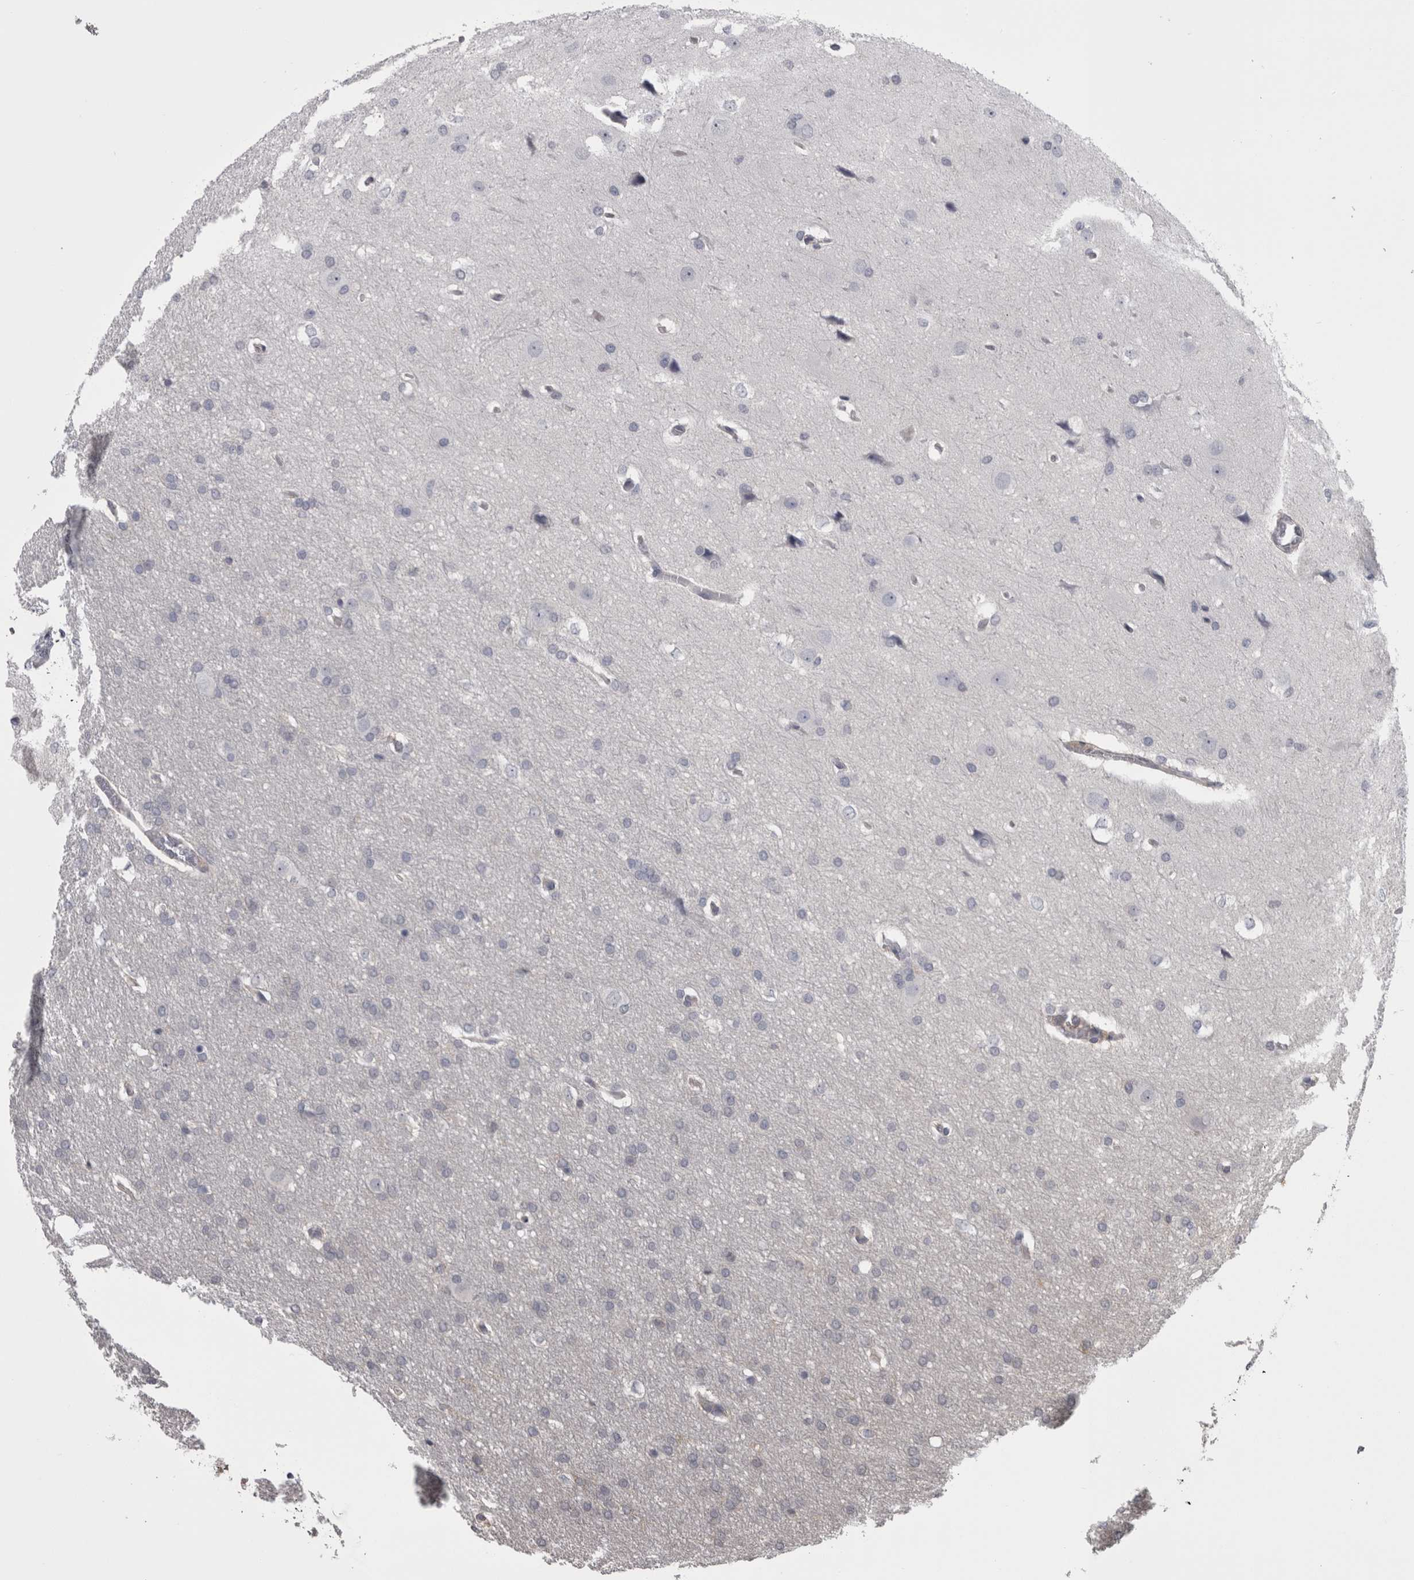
{"staining": {"intensity": "negative", "quantity": "none", "location": "none"}, "tissue": "glioma", "cell_type": "Tumor cells", "image_type": "cancer", "snomed": [{"axis": "morphology", "description": "Glioma, malignant, Low grade"}, {"axis": "topography", "description": "Brain"}], "caption": "There is no significant staining in tumor cells of glioma.", "gene": "APRT", "patient": {"sex": "female", "age": 37}}